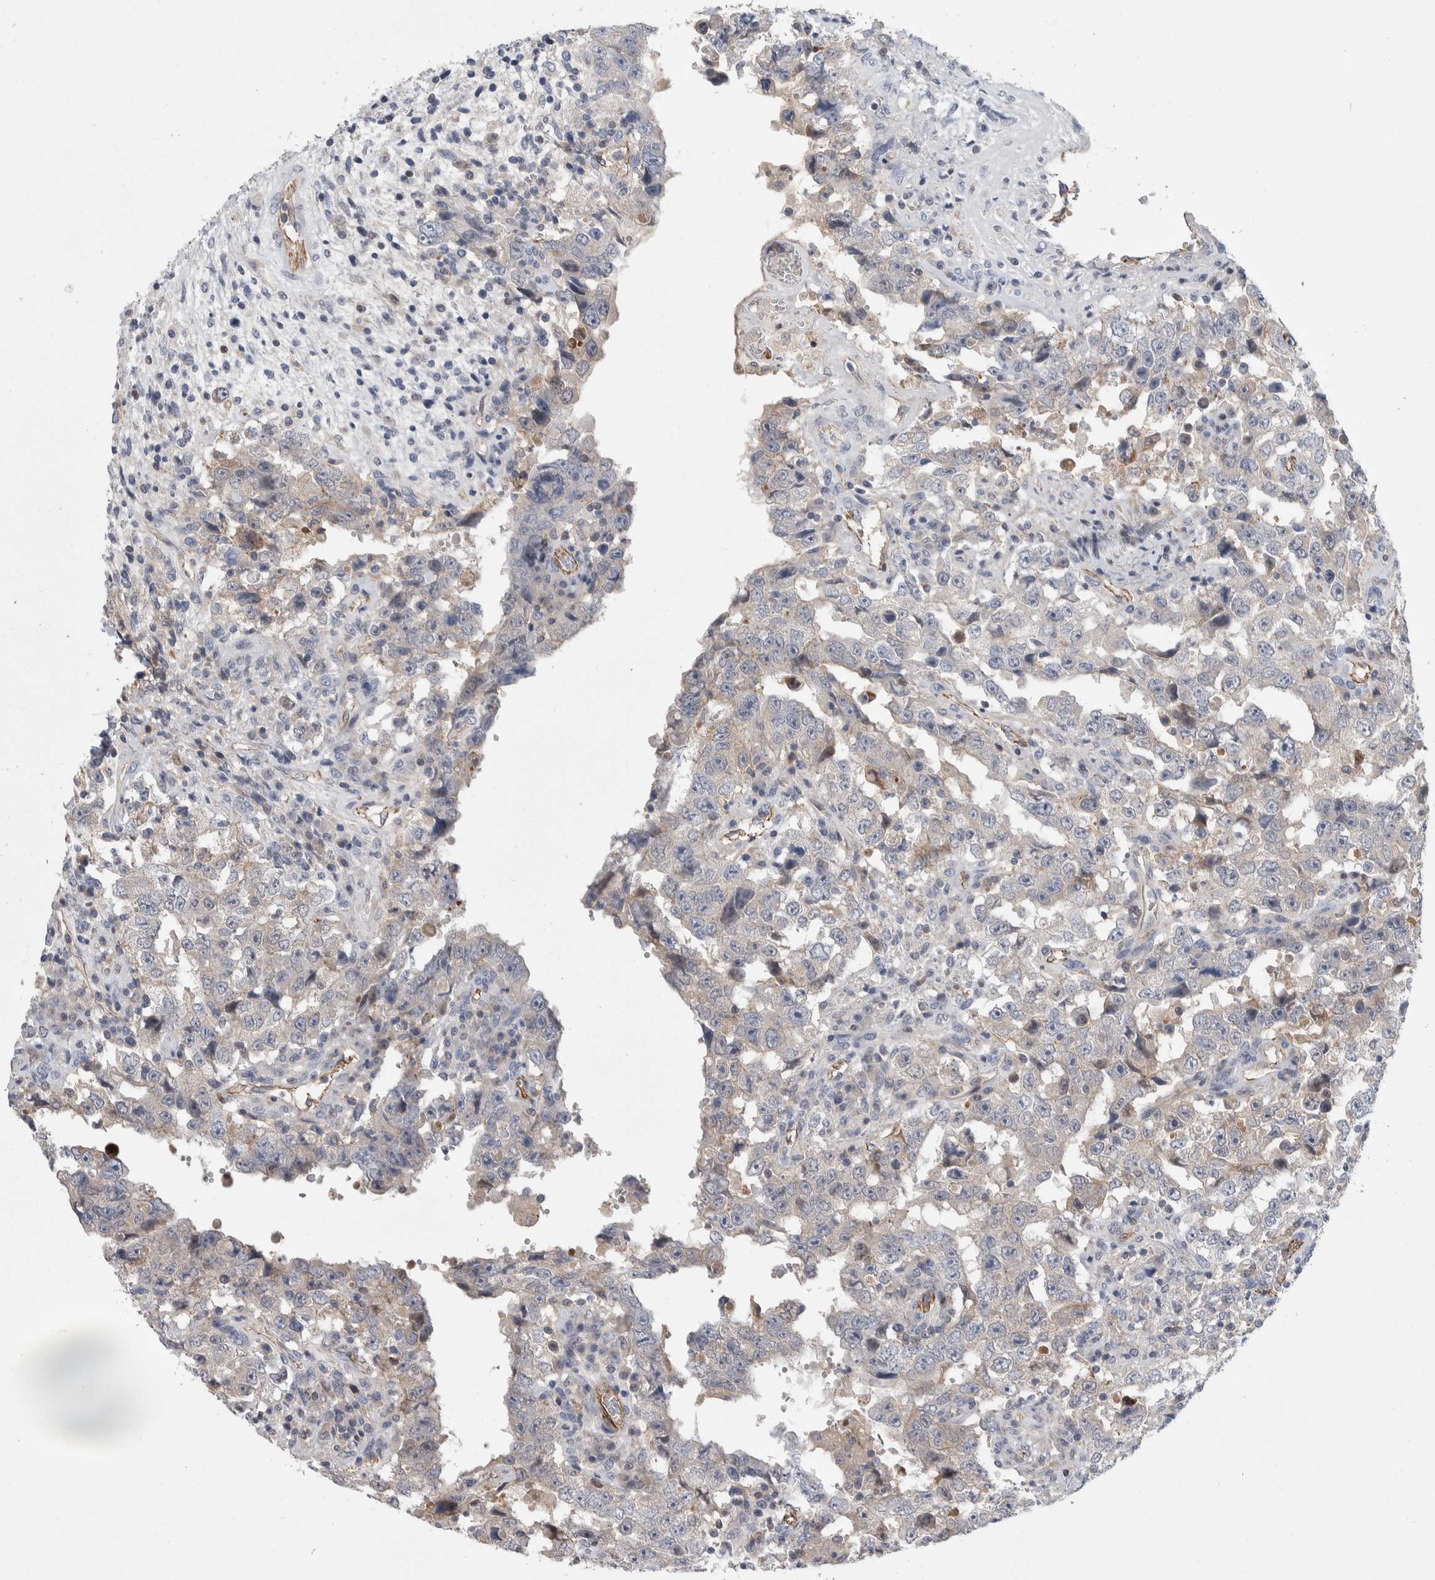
{"staining": {"intensity": "negative", "quantity": "none", "location": "none"}, "tissue": "testis cancer", "cell_type": "Tumor cells", "image_type": "cancer", "snomed": [{"axis": "morphology", "description": "Carcinoma, Embryonal, NOS"}, {"axis": "topography", "description": "Testis"}], "caption": "Tumor cells are negative for brown protein staining in testis embryonal carcinoma.", "gene": "ZNF862", "patient": {"sex": "male", "age": 26}}